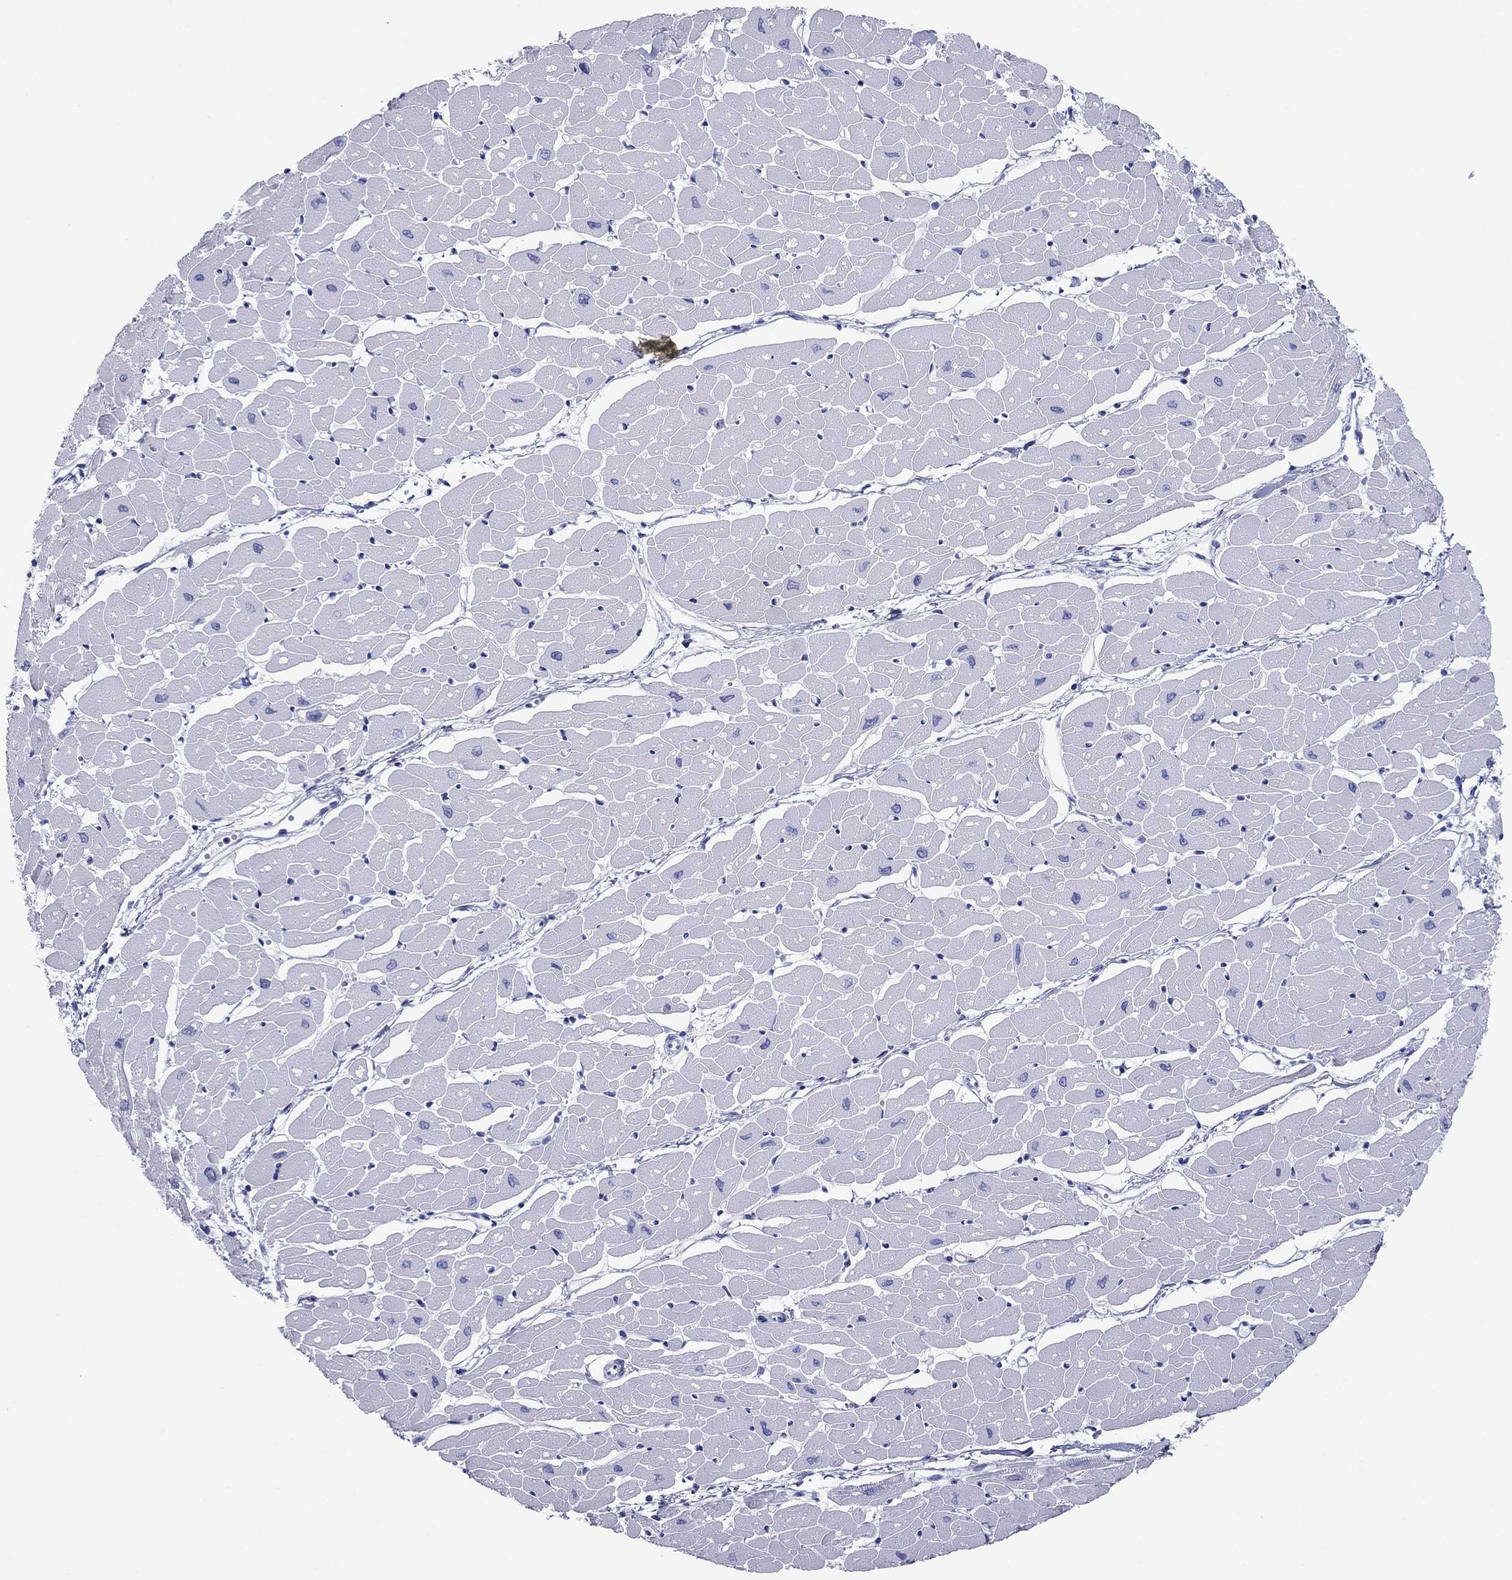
{"staining": {"intensity": "negative", "quantity": "none", "location": "none"}, "tissue": "heart muscle", "cell_type": "Cardiomyocytes", "image_type": "normal", "snomed": [{"axis": "morphology", "description": "Normal tissue, NOS"}, {"axis": "topography", "description": "Heart"}], "caption": "The immunohistochemistry histopathology image has no significant positivity in cardiomyocytes of heart muscle. Nuclei are stained in blue.", "gene": "ATP4A", "patient": {"sex": "male", "age": 57}}